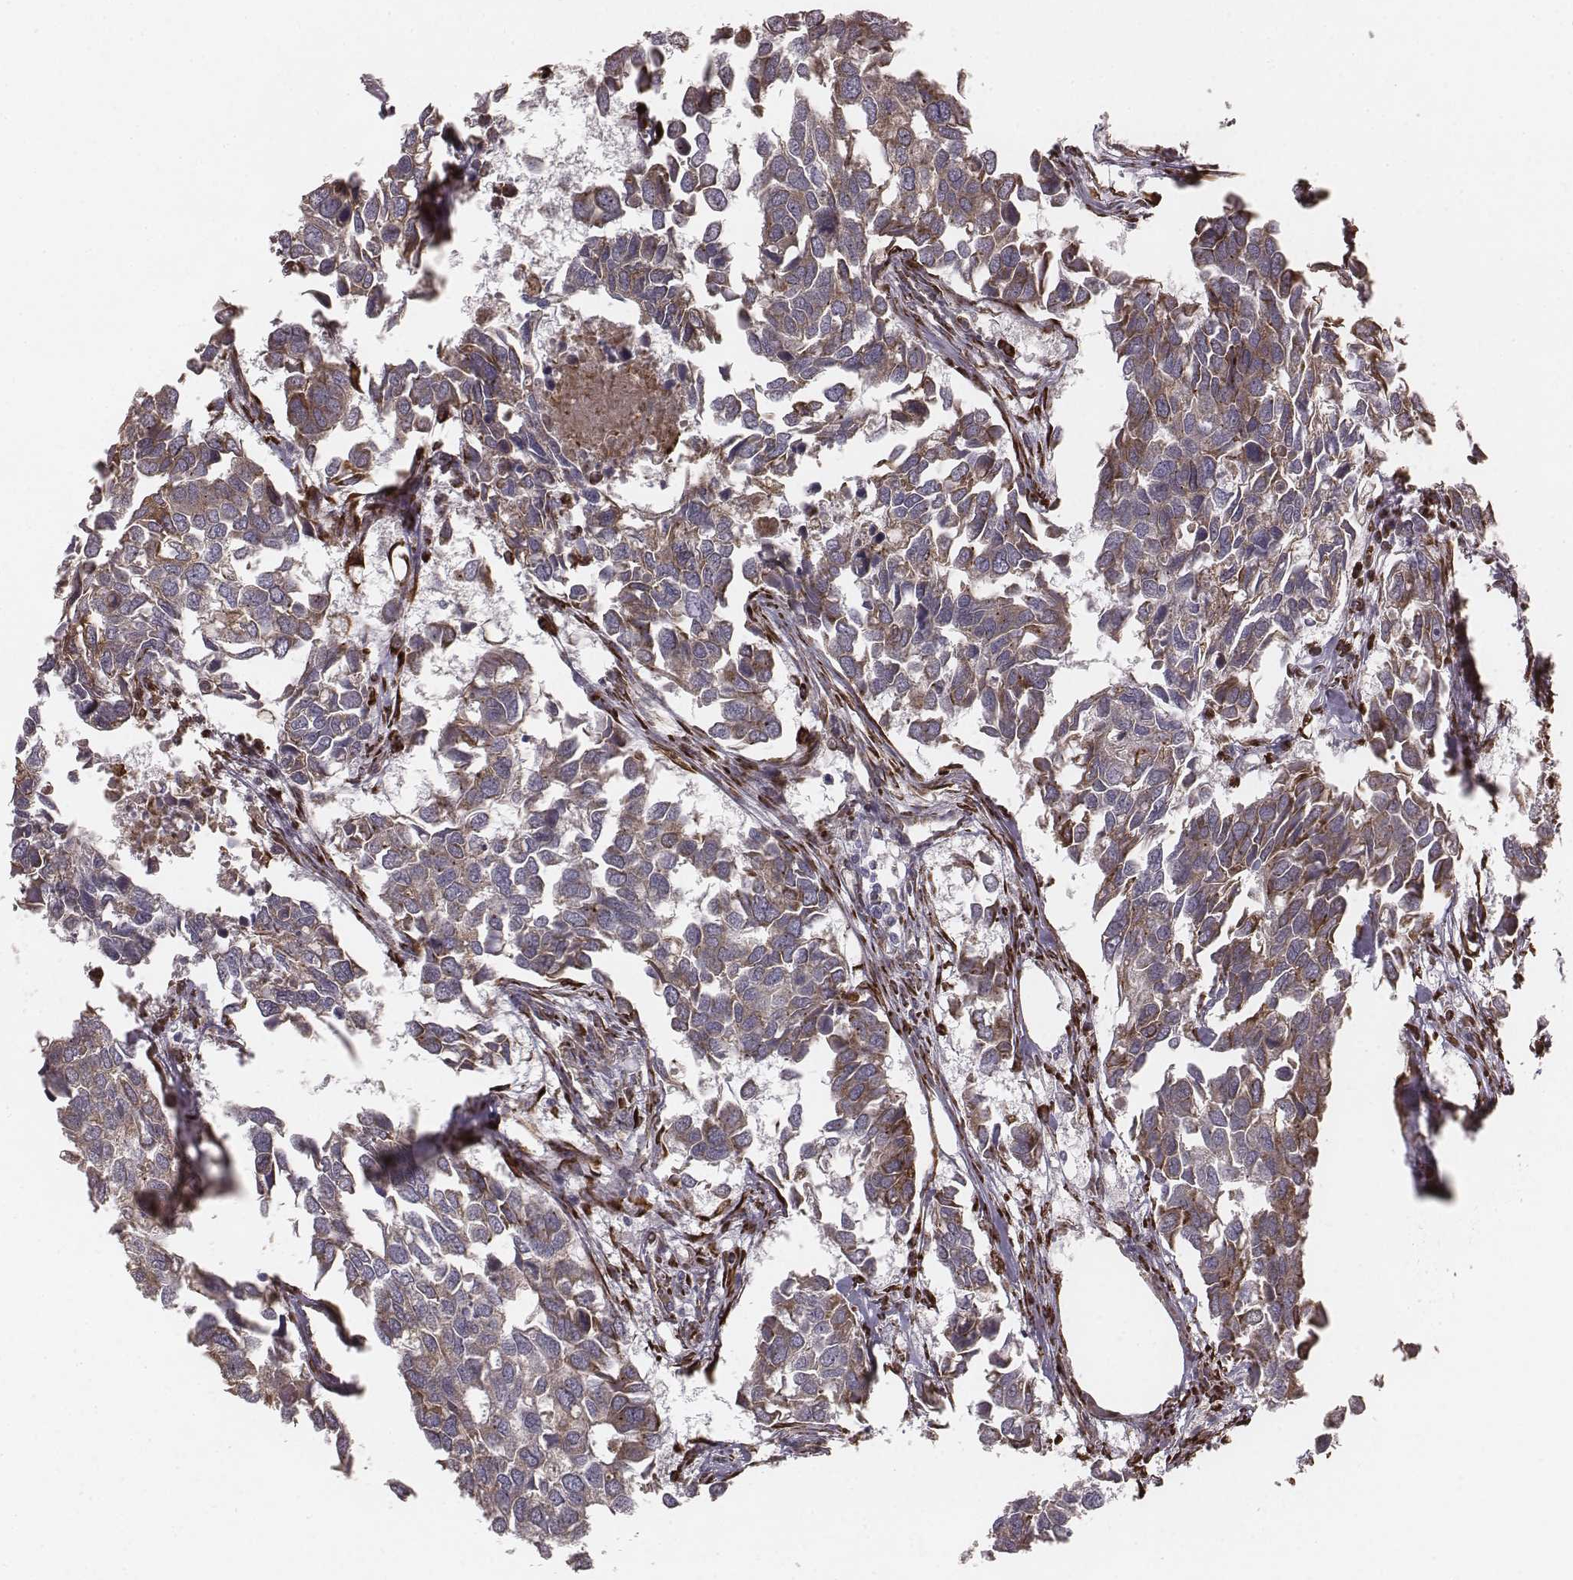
{"staining": {"intensity": "moderate", "quantity": "25%-75%", "location": "cytoplasmic/membranous"}, "tissue": "breast cancer", "cell_type": "Tumor cells", "image_type": "cancer", "snomed": [{"axis": "morphology", "description": "Duct carcinoma"}, {"axis": "topography", "description": "Breast"}], "caption": "Immunohistochemistry (IHC) (DAB) staining of human breast cancer reveals moderate cytoplasmic/membranous protein expression in about 25%-75% of tumor cells.", "gene": "PALMD", "patient": {"sex": "female", "age": 83}}